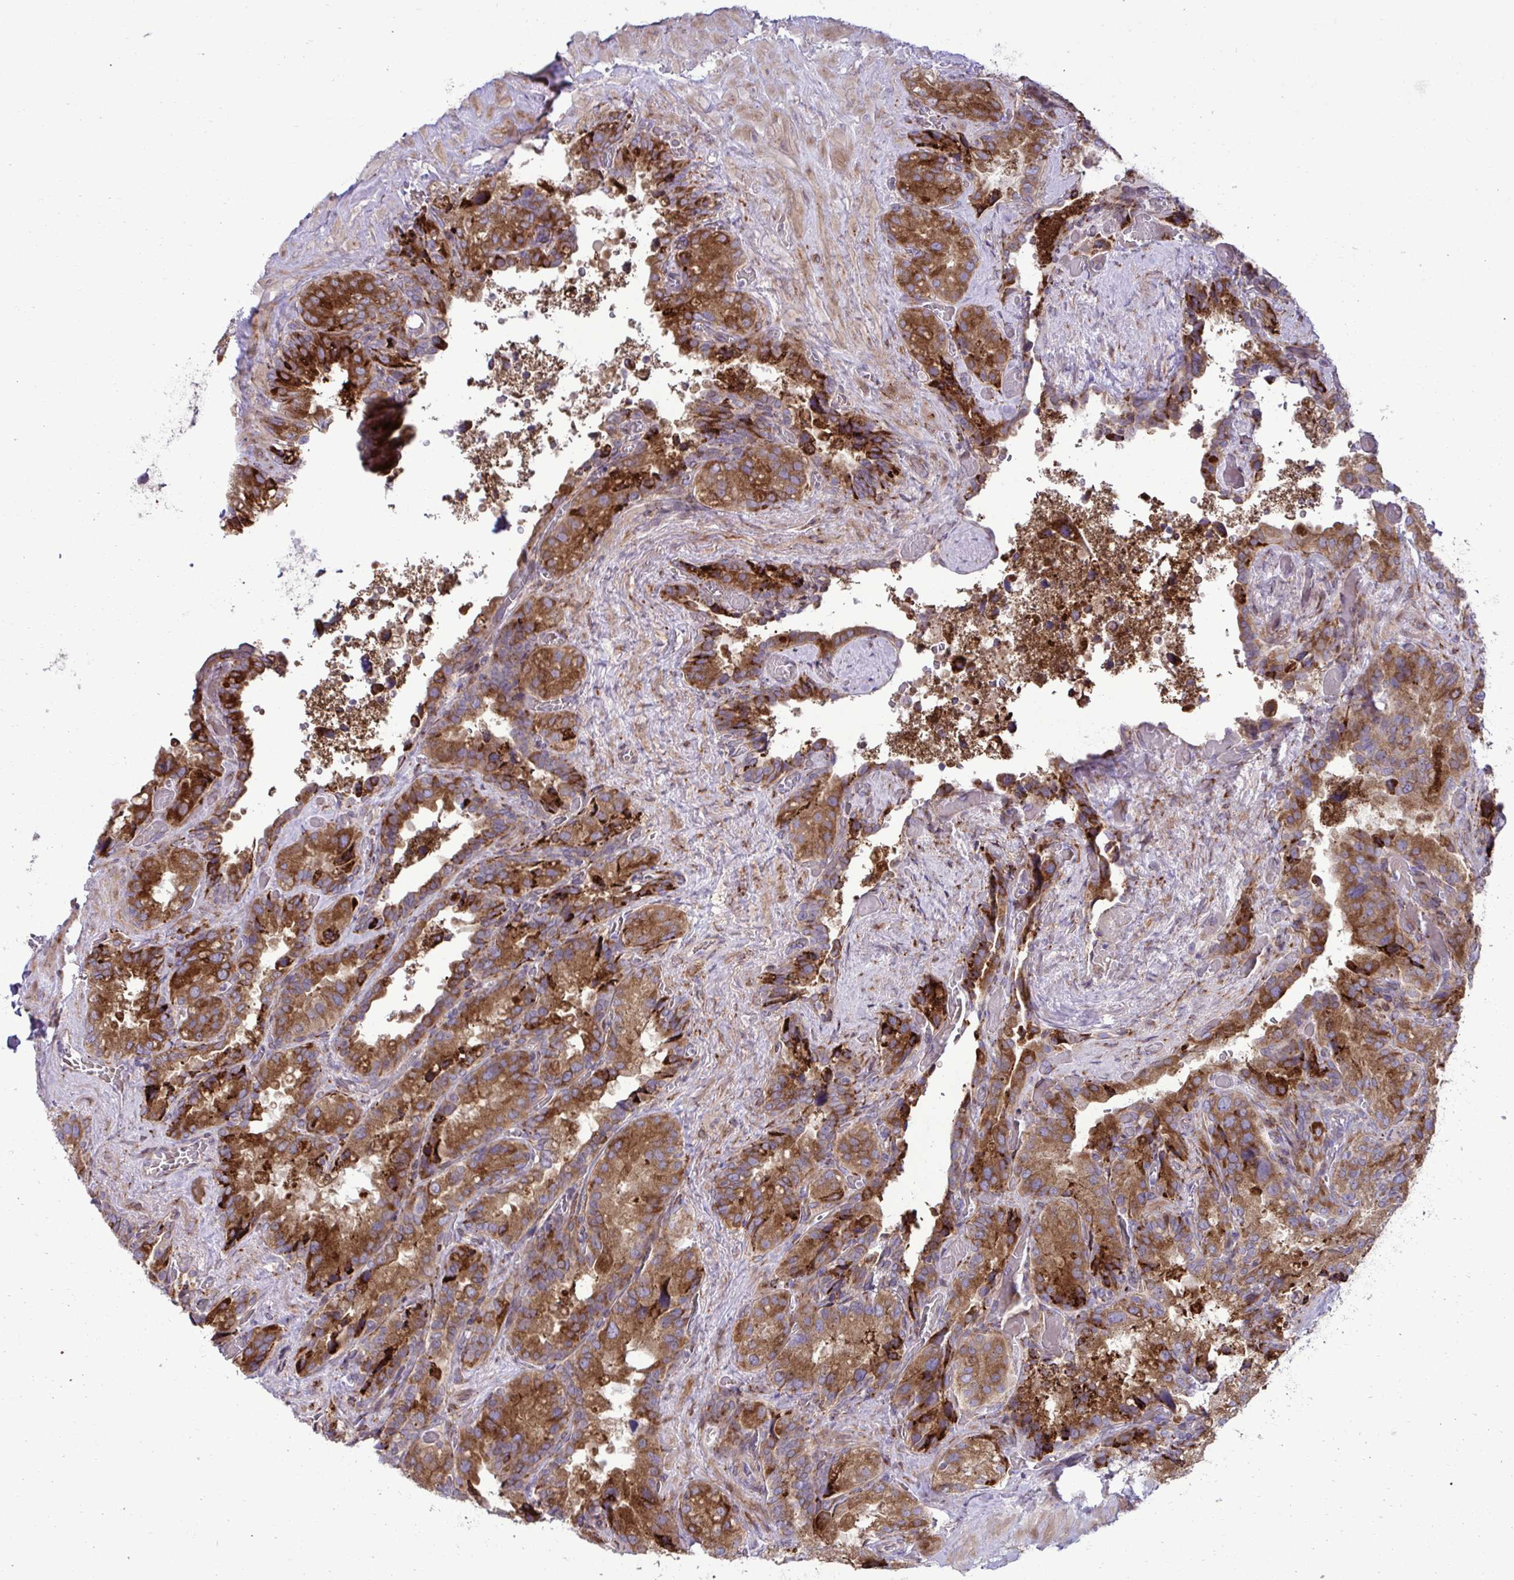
{"staining": {"intensity": "strong", "quantity": ">75%", "location": "cytoplasmic/membranous"}, "tissue": "seminal vesicle", "cell_type": "Glandular cells", "image_type": "normal", "snomed": [{"axis": "morphology", "description": "Normal tissue, NOS"}, {"axis": "topography", "description": "Seminal veicle"}], "caption": "An image of human seminal vesicle stained for a protein exhibits strong cytoplasmic/membranous brown staining in glandular cells. The staining is performed using DAB brown chromogen to label protein expression. The nuclei are counter-stained blue using hematoxylin.", "gene": "LIMS1", "patient": {"sex": "male", "age": 60}}